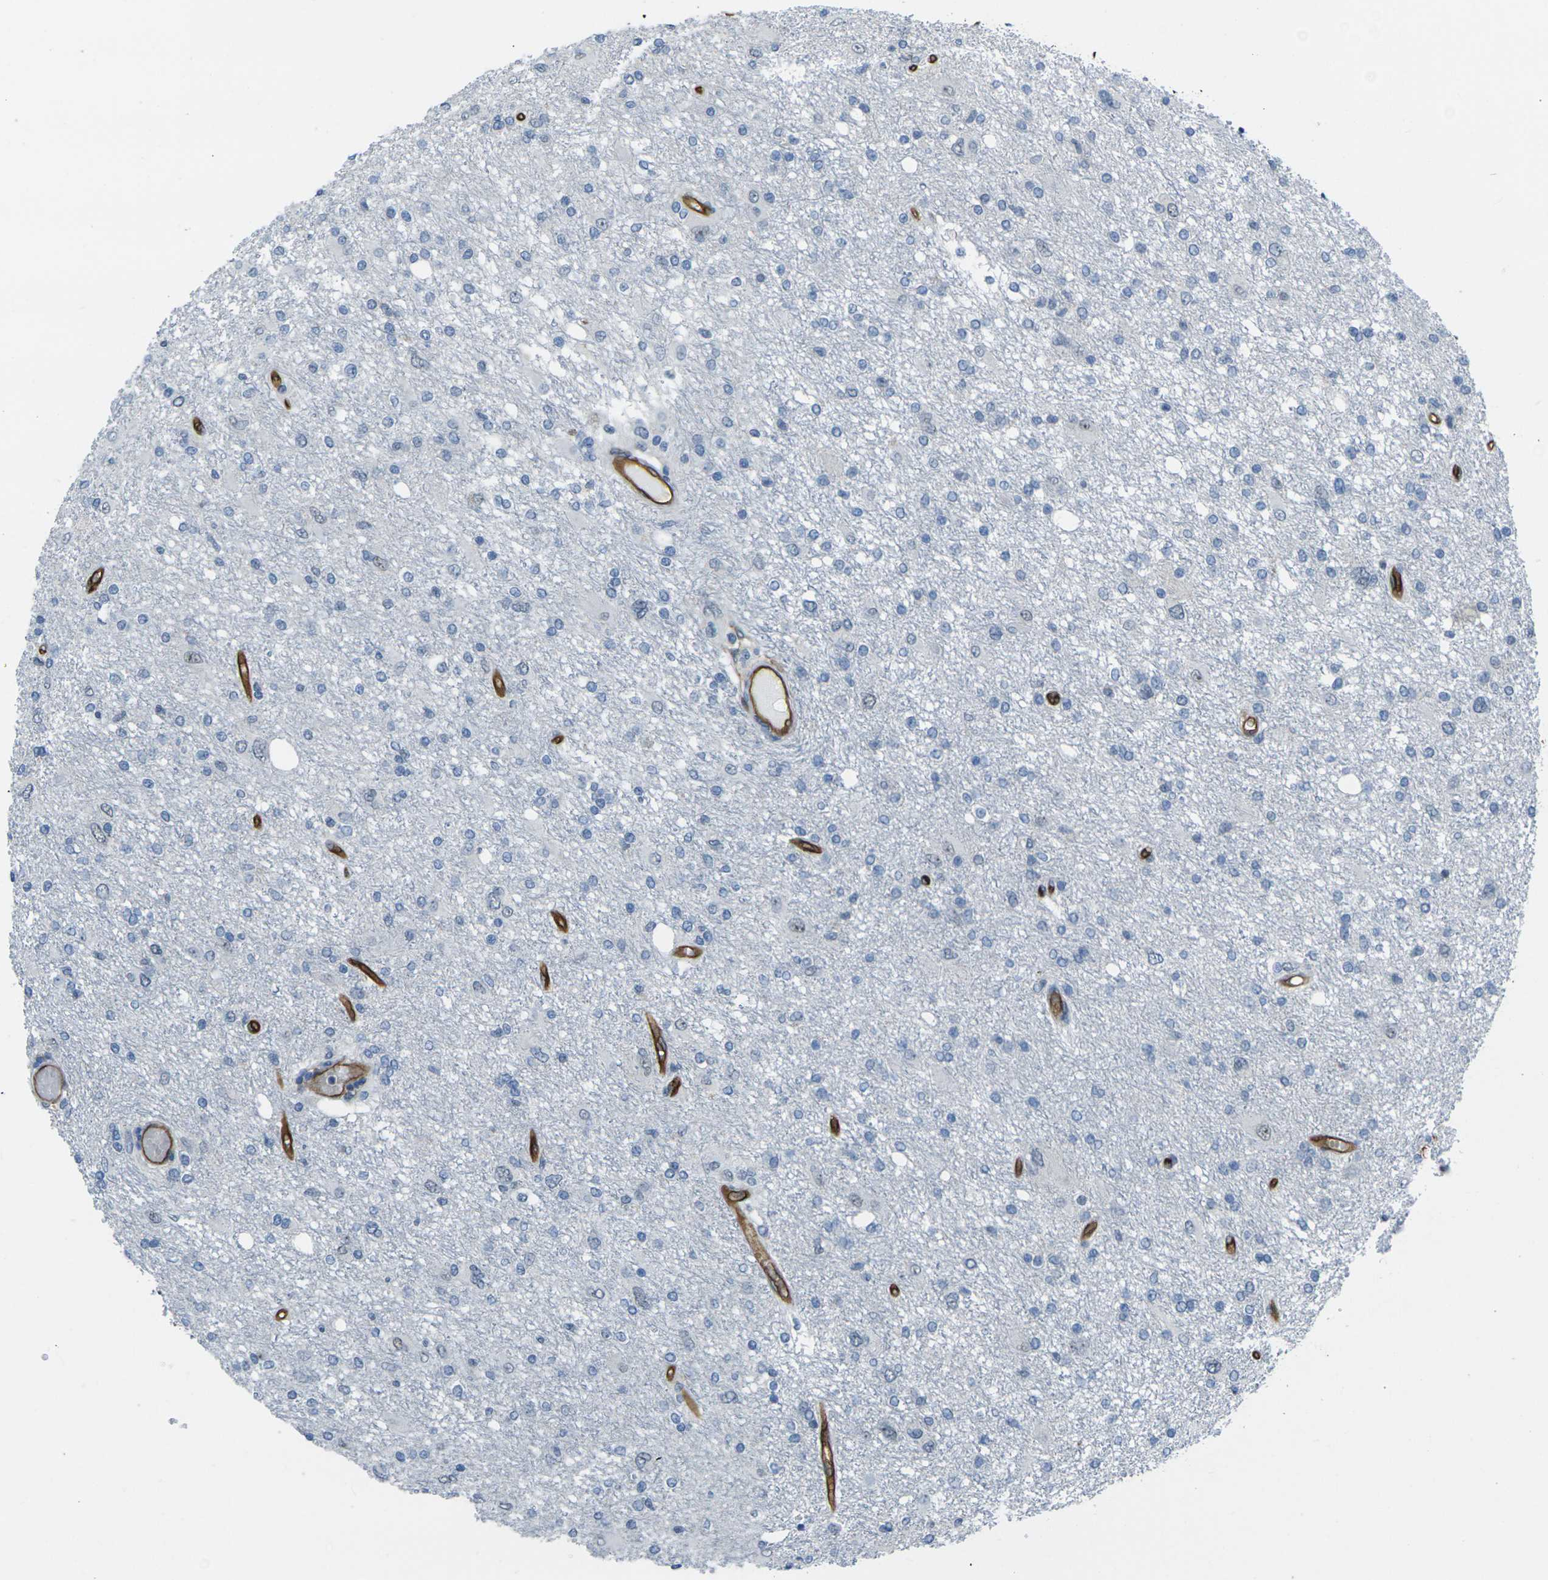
{"staining": {"intensity": "negative", "quantity": "none", "location": "none"}, "tissue": "glioma", "cell_type": "Tumor cells", "image_type": "cancer", "snomed": [{"axis": "morphology", "description": "Glioma, malignant, High grade"}, {"axis": "topography", "description": "Brain"}], "caption": "An image of glioma stained for a protein shows no brown staining in tumor cells.", "gene": "HSPA12B", "patient": {"sex": "female", "age": 59}}